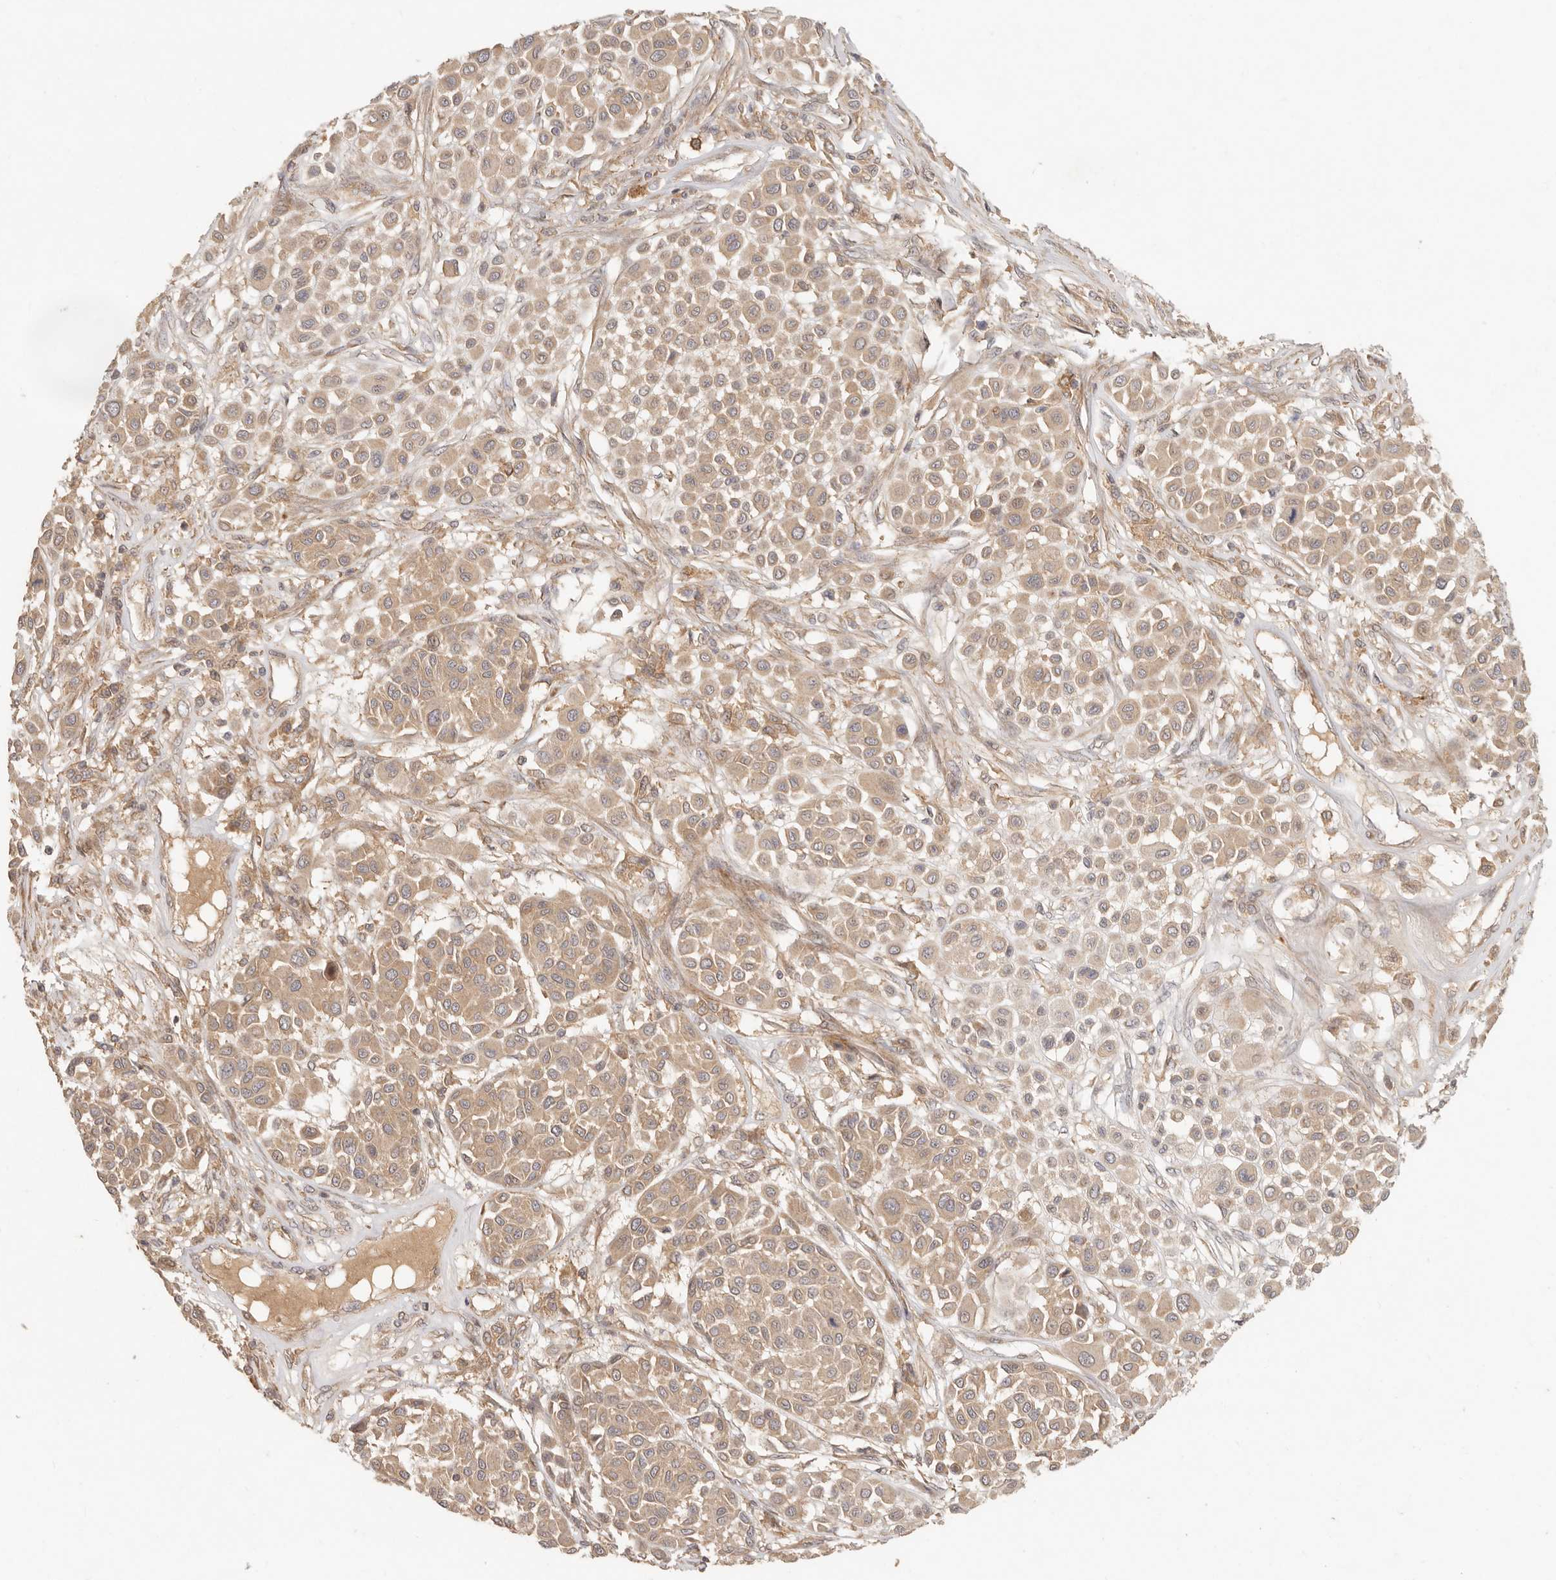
{"staining": {"intensity": "weak", "quantity": ">75%", "location": "cytoplasmic/membranous"}, "tissue": "melanoma", "cell_type": "Tumor cells", "image_type": "cancer", "snomed": [{"axis": "morphology", "description": "Malignant melanoma, Metastatic site"}, {"axis": "topography", "description": "Soft tissue"}], "caption": "Human melanoma stained for a protein (brown) reveals weak cytoplasmic/membranous positive positivity in about >75% of tumor cells.", "gene": "VIPR1", "patient": {"sex": "male", "age": 41}}